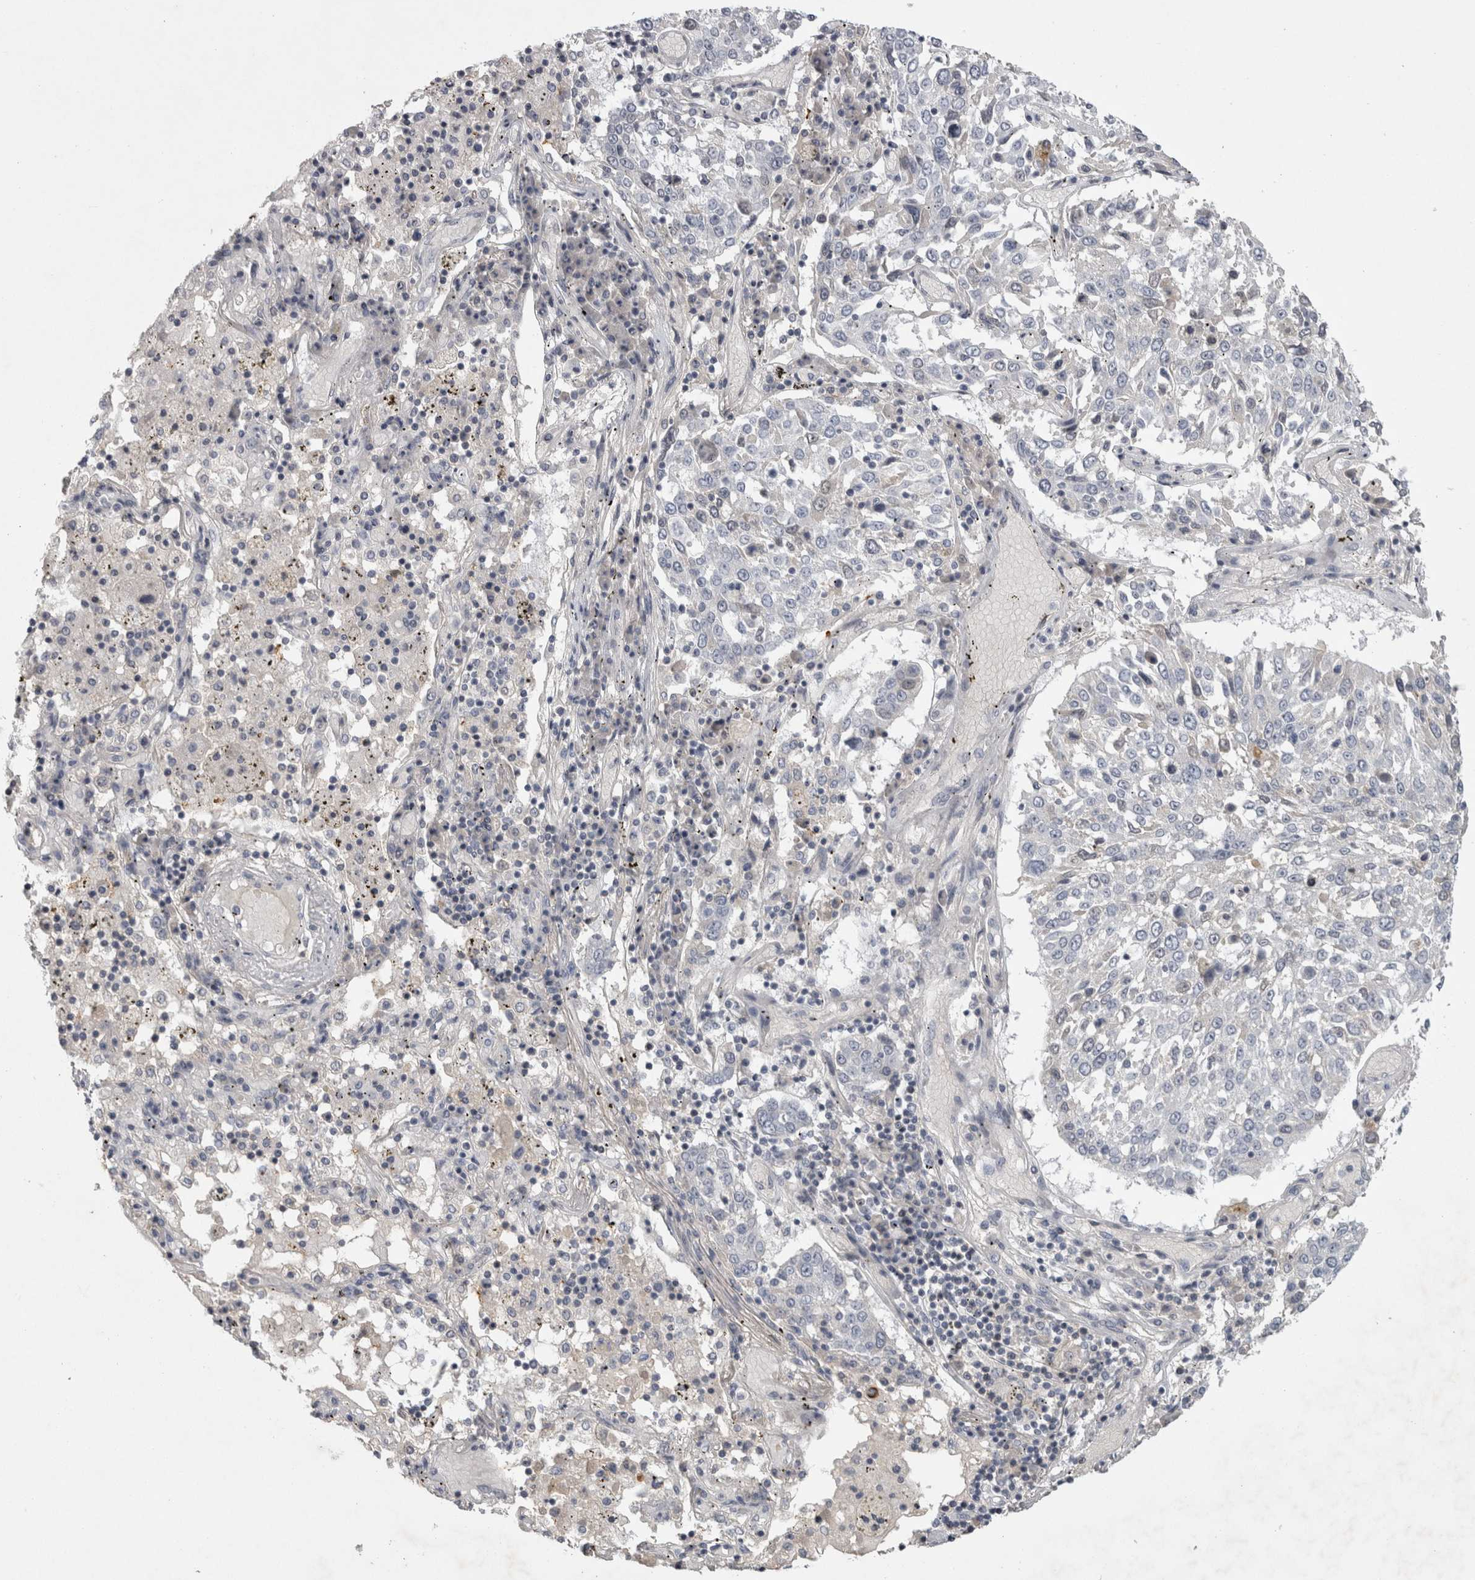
{"staining": {"intensity": "negative", "quantity": "none", "location": "none"}, "tissue": "lung cancer", "cell_type": "Tumor cells", "image_type": "cancer", "snomed": [{"axis": "morphology", "description": "Squamous cell carcinoma, NOS"}, {"axis": "topography", "description": "Lung"}], "caption": "Immunohistochemistry (IHC) histopathology image of lung cancer stained for a protein (brown), which exhibits no positivity in tumor cells.", "gene": "ENPP7", "patient": {"sex": "male", "age": 65}}